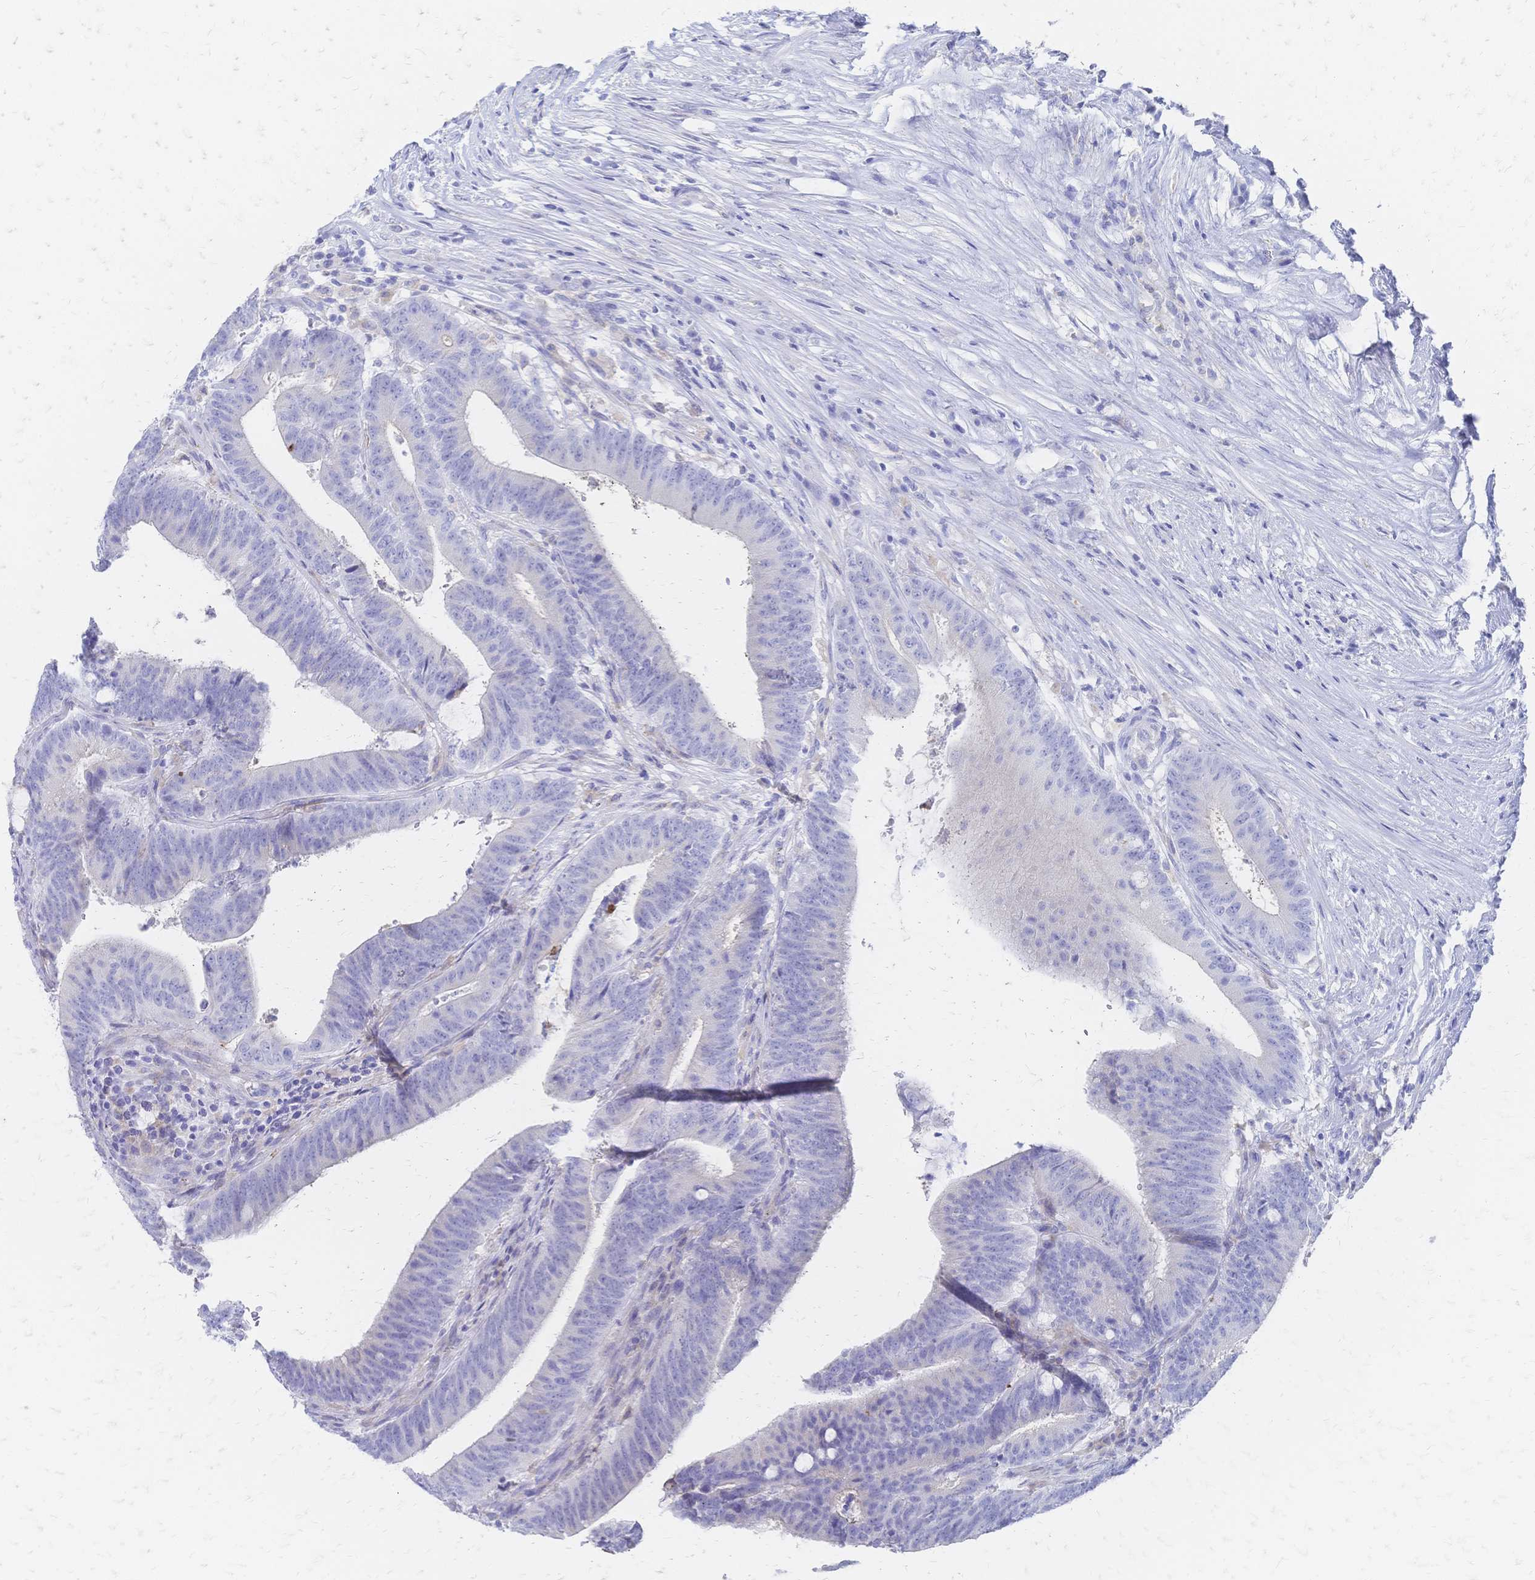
{"staining": {"intensity": "negative", "quantity": "none", "location": "none"}, "tissue": "colorectal cancer", "cell_type": "Tumor cells", "image_type": "cancer", "snomed": [{"axis": "morphology", "description": "Adenocarcinoma, NOS"}, {"axis": "topography", "description": "Colon"}], "caption": "High power microscopy image of an immunohistochemistry (IHC) histopathology image of colorectal cancer, revealing no significant expression in tumor cells.", "gene": "SLC5A1", "patient": {"sex": "female", "age": 43}}